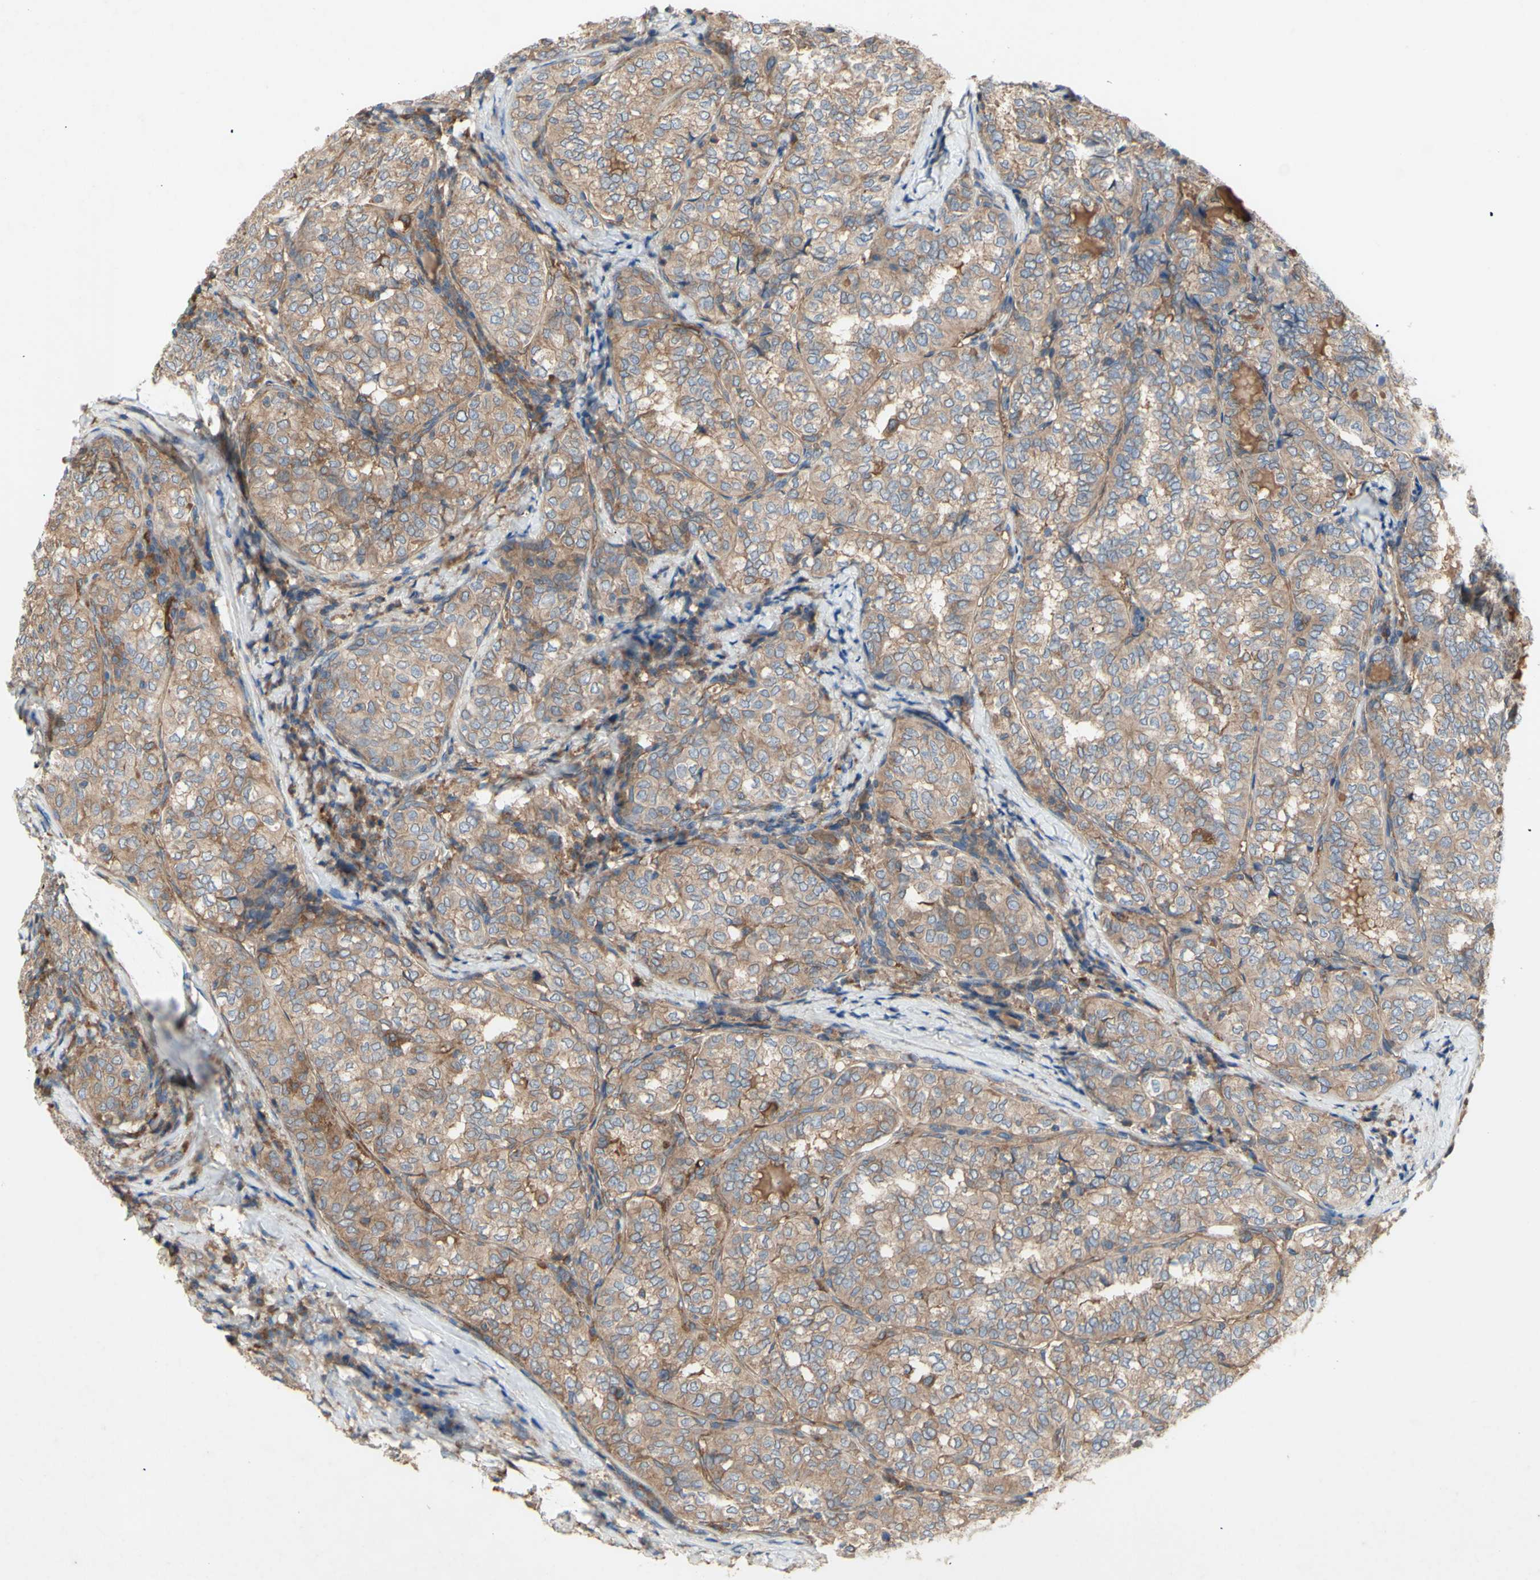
{"staining": {"intensity": "moderate", "quantity": "25%-75%", "location": "cytoplasmic/membranous"}, "tissue": "thyroid cancer", "cell_type": "Tumor cells", "image_type": "cancer", "snomed": [{"axis": "morphology", "description": "Normal tissue, NOS"}, {"axis": "morphology", "description": "Papillary adenocarcinoma, NOS"}, {"axis": "topography", "description": "Thyroid gland"}], "caption": "Protein analysis of thyroid papillary adenocarcinoma tissue shows moderate cytoplasmic/membranous expression in about 25%-75% of tumor cells.", "gene": "KLC1", "patient": {"sex": "female", "age": 30}}